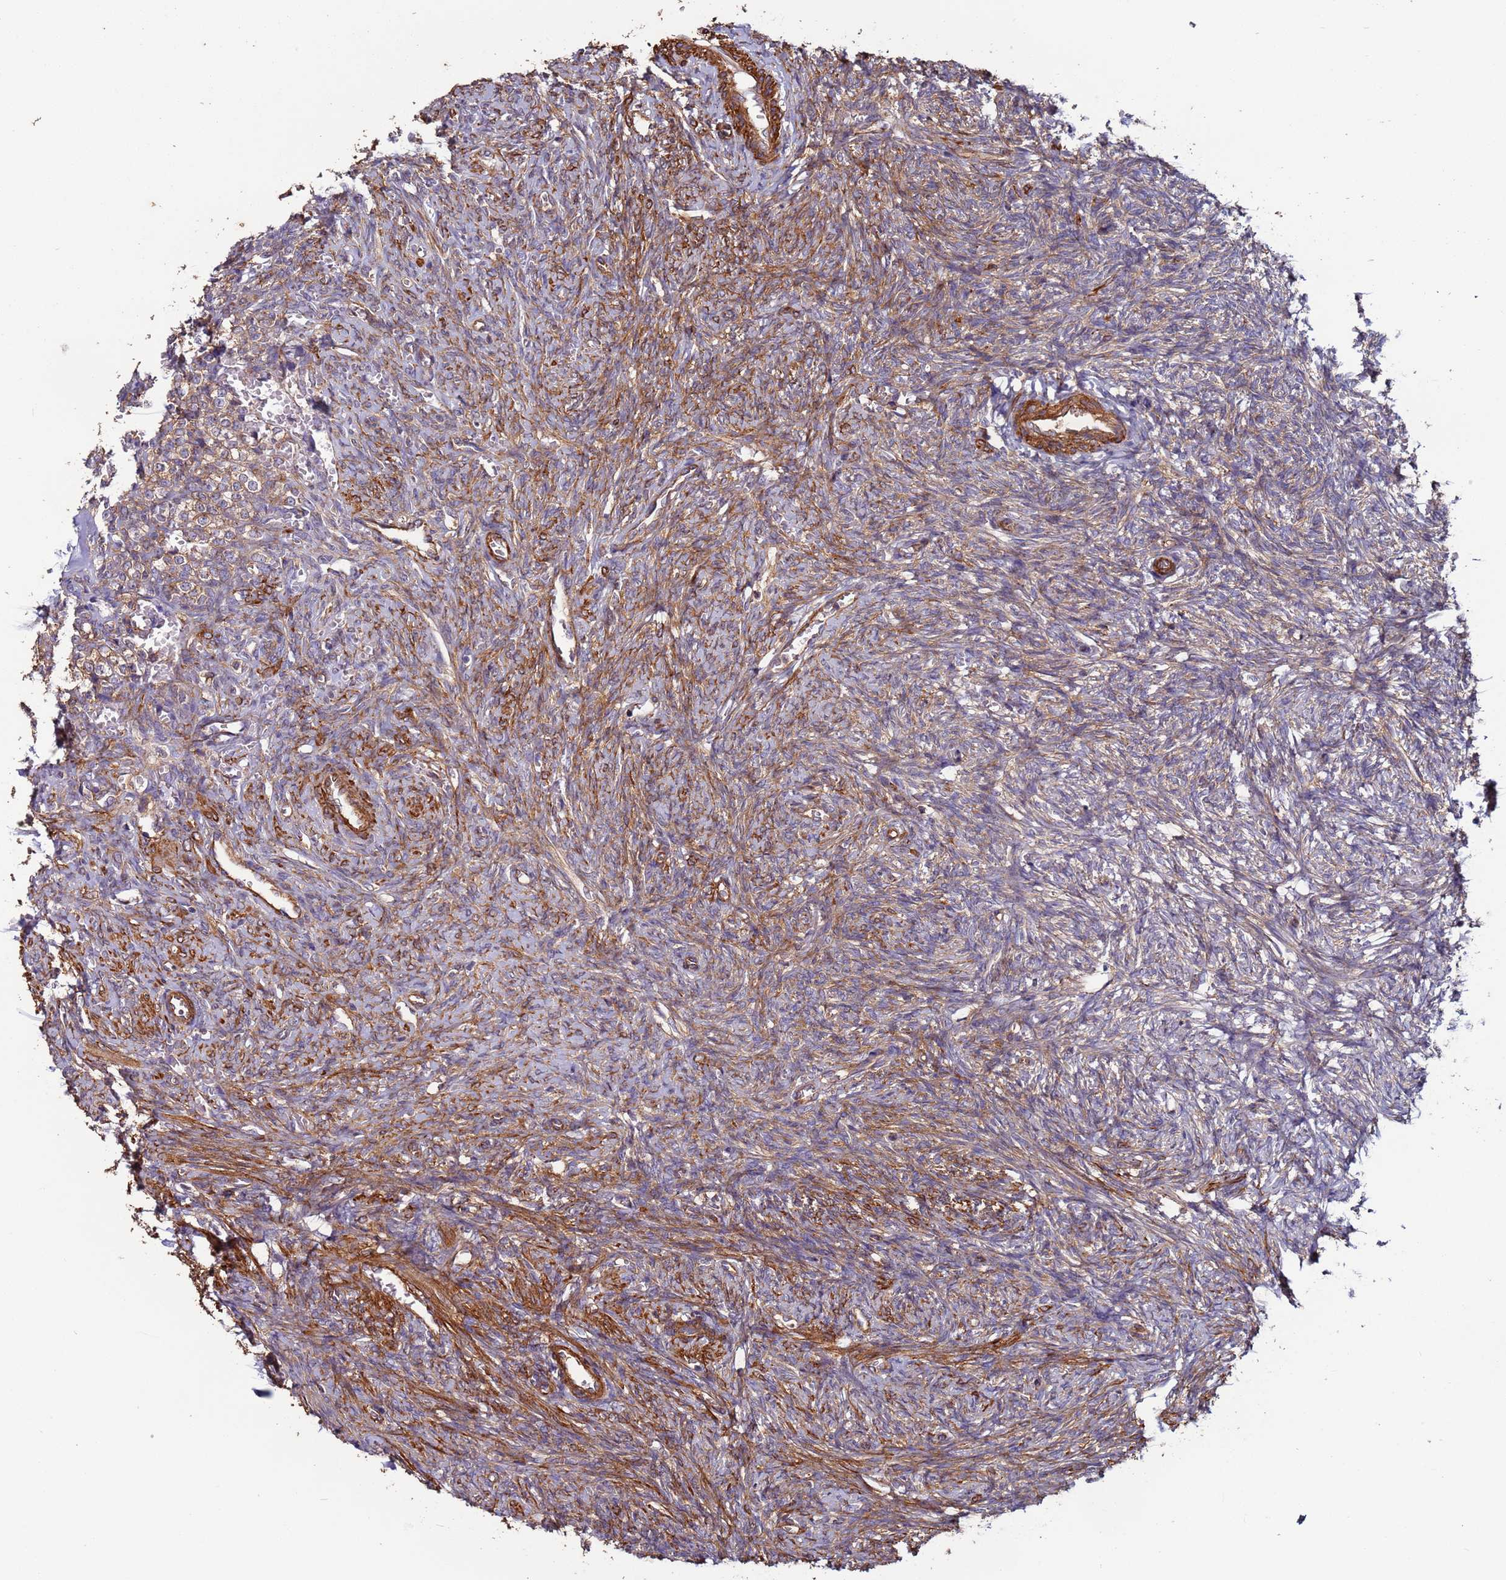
{"staining": {"intensity": "moderate", "quantity": ">75%", "location": "cytoplasmic/membranous"}, "tissue": "ovary", "cell_type": "Ovarian stroma cells", "image_type": "normal", "snomed": [{"axis": "morphology", "description": "Normal tissue, NOS"}, {"axis": "topography", "description": "Ovary"}], "caption": "This micrograph exhibits unremarkable ovary stained with immunohistochemistry (IHC) to label a protein in brown. The cytoplasmic/membranous of ovarian stroma cells show moderate positivity for the protein. Nuclei are counter-stained blue.", "gene": "ZBTB39", "patient": {"sex": "female", "age": 41}}